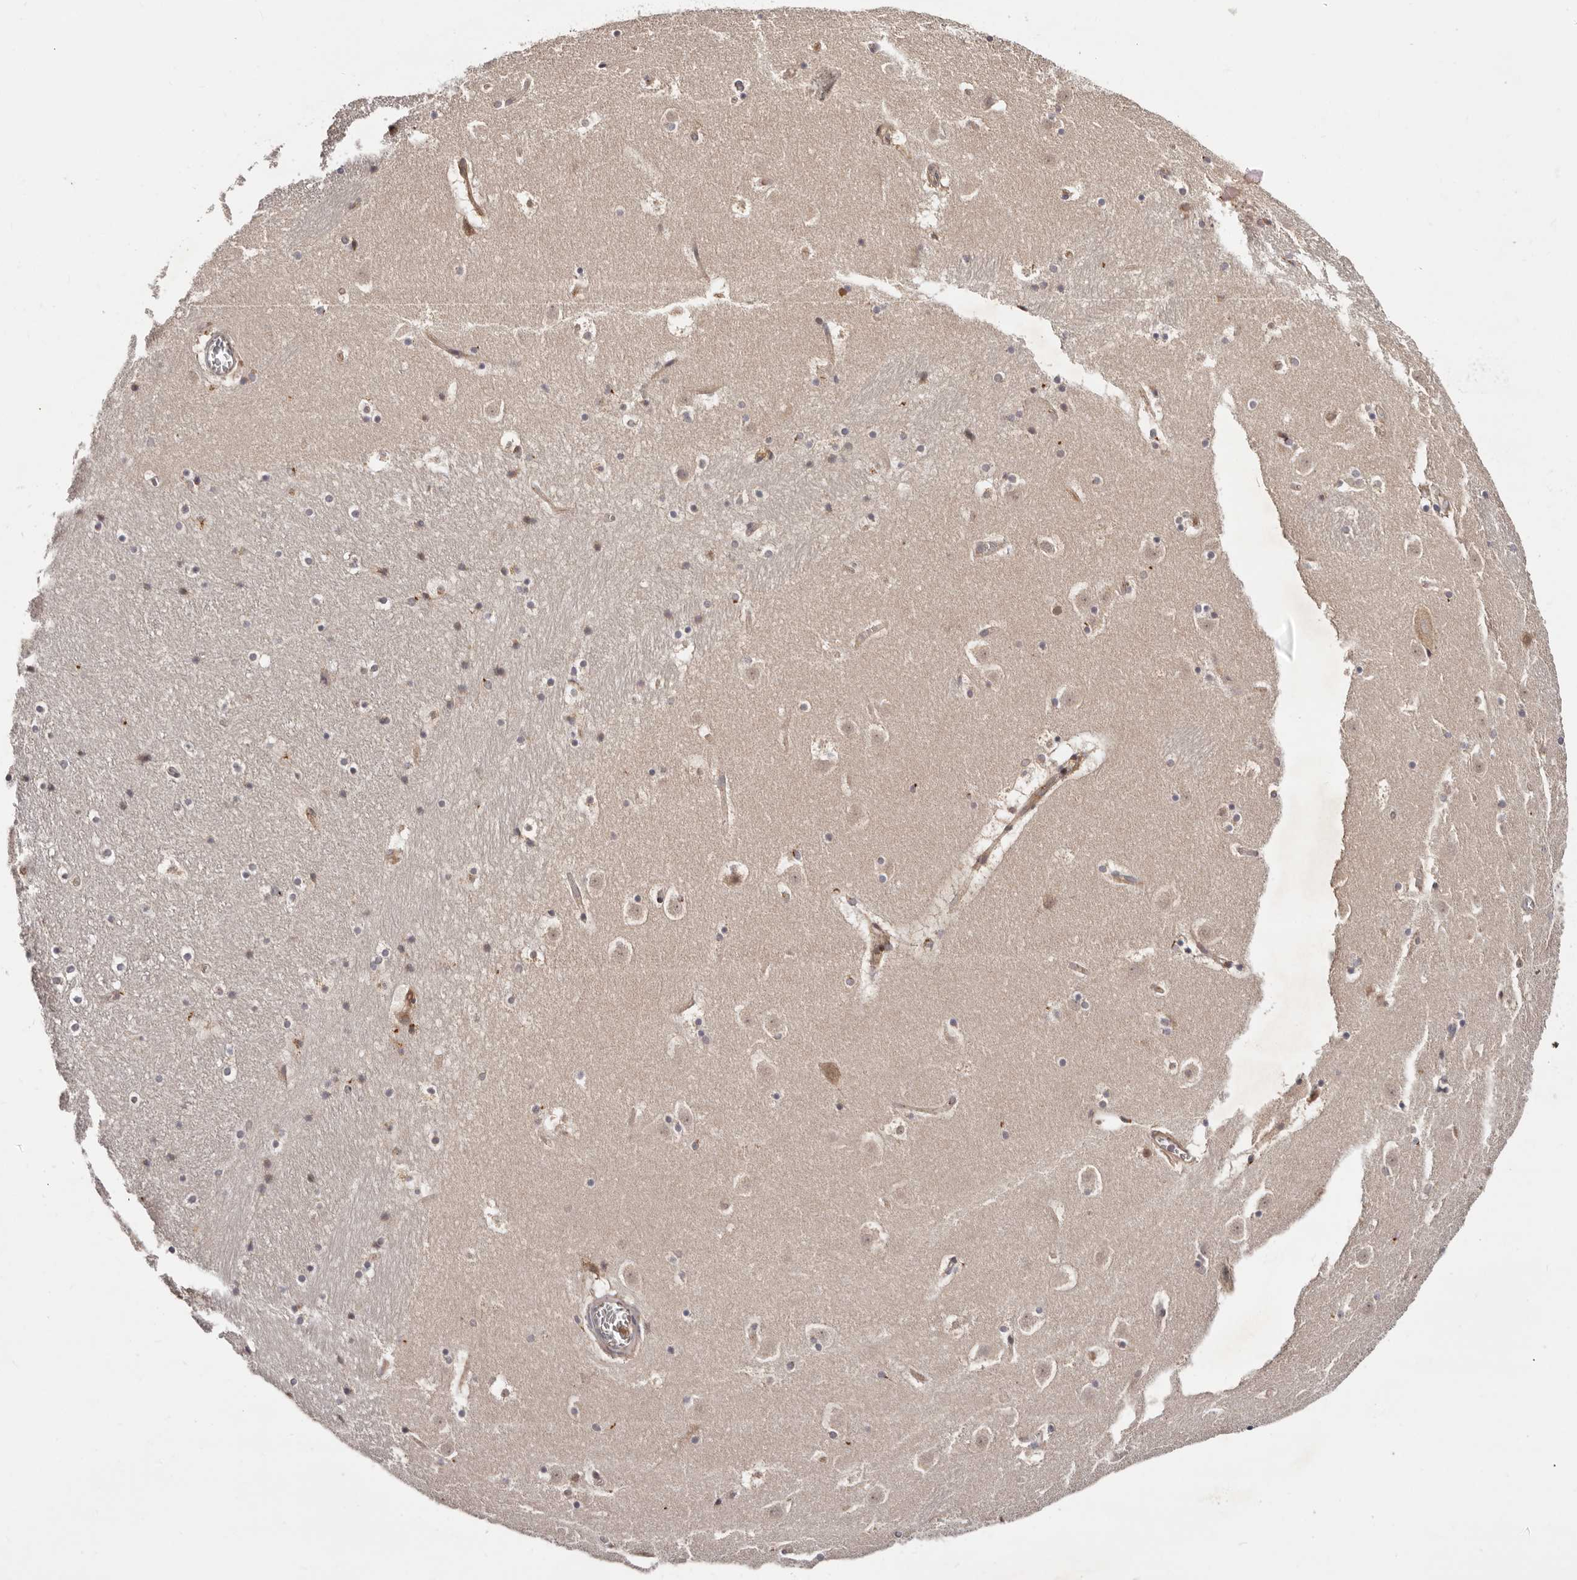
{"staining": {"intensity": "weak", "quantity": "25%-75%", "location": "cytoplasmic/membranous"}, "tissue": "caudate", "cell_type": "Glial cells", "image_type": "normal", "snomed": [{"axis": "morphology", "description": "Normal tissue, NOS"}, {"axis": "topography", "description": "Lateral ventricle wall"}], "caption": "An immunohistochemistry (IHC) histopathology image of normal tissue is shown. Protein staining in brown highlights weak cytoplasmic/membranous positivity in caudate within glial cells.", "gene": "DACT2", "patient": {"sex": "male", "age": 45}}